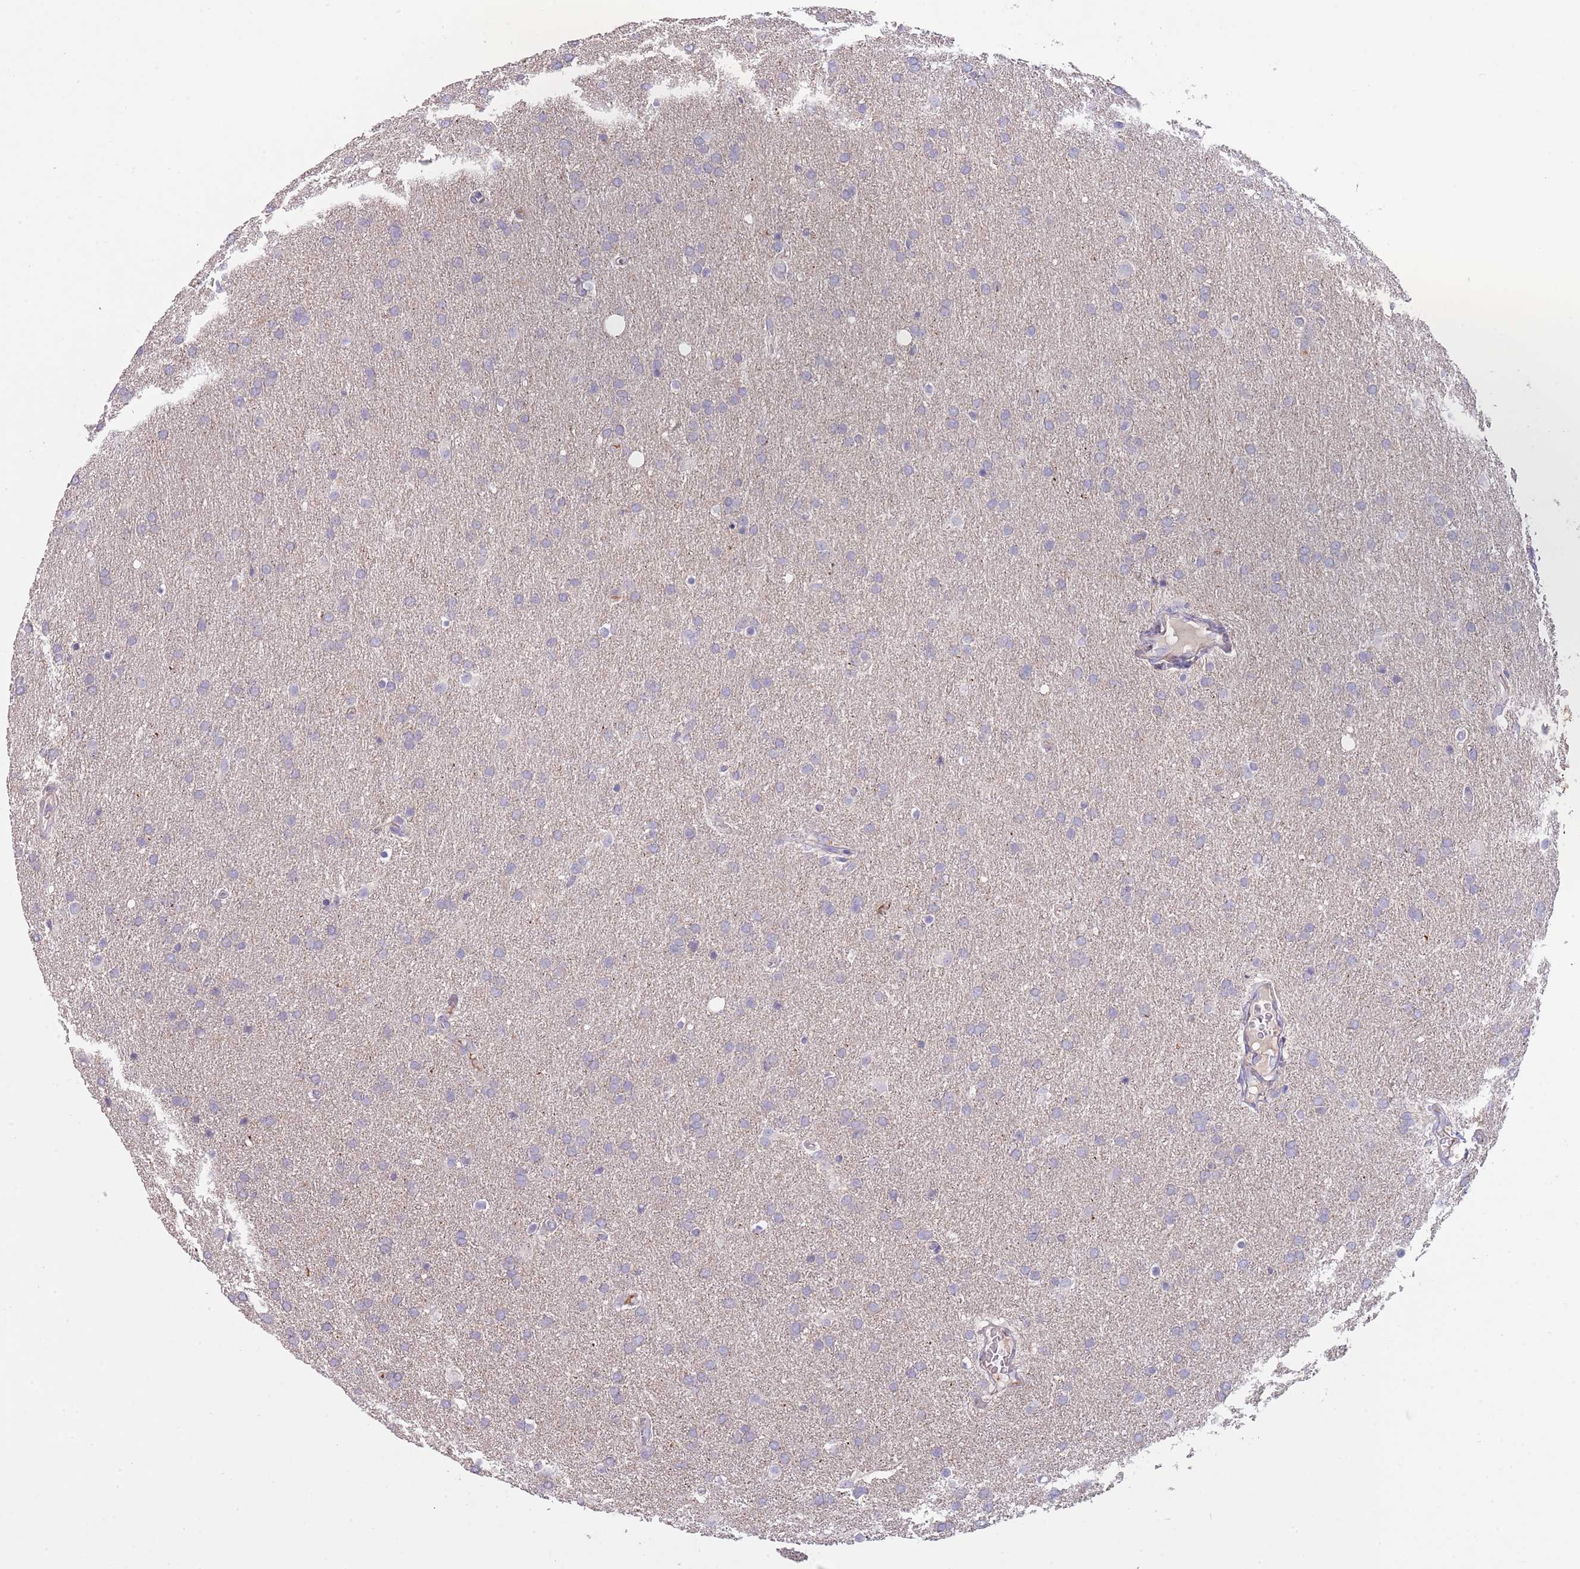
{"staining": {"intensity": "negative", "quantity": "none", "location": "none"}, "tissue": "glioma", "cell_type": "Tumor cells", "image_type": "cancer", "snomed": [{"axis": "morphology", "description": "Glioma, malignant, Low grade"}, {"axis": "topography", "description": "Brain"}], "caption": "IHC micrograph of neoplastic tissue: human glioma stained with DAB demonstrates no significant protein staining in tumor cells.", "gene": "SUSD1", "patient": {"sex": "female", "age": 32}}